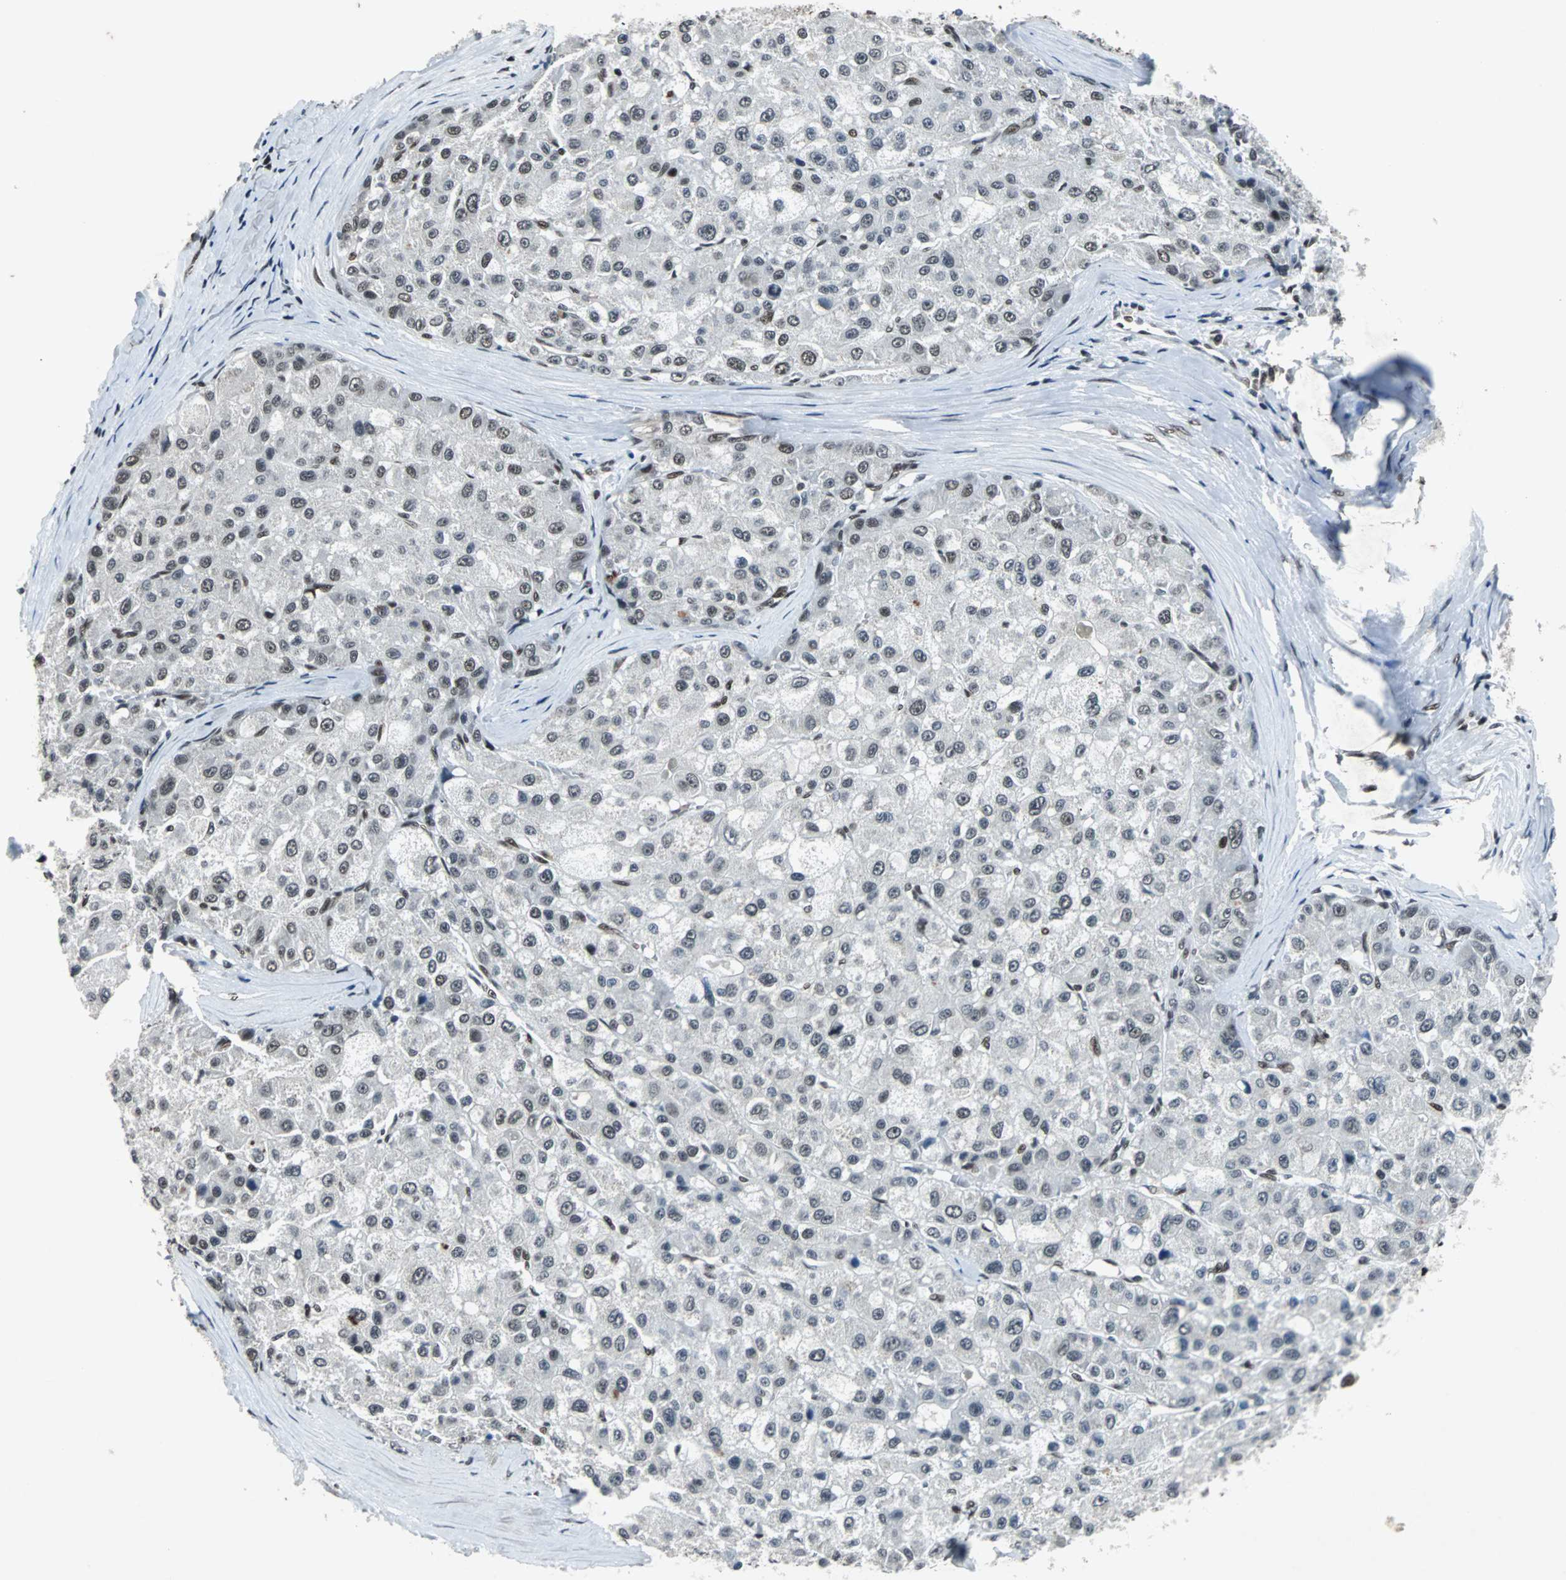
{"staining": {"intensity": "moderate", "quantity": "25%-75%", "location": "nuclear"}, "tissue": "liver cancer", "cell_type": "Tumor cells", "image_type": "cancer", "snomed": [{"axis": "morphology", "description": "Carcinoma, Hepatocellular, NOS"}, {"axis": "topography", "description": "Liver"}], "caption": "Hepatocellular carcinoma (liver) was stained to show a protein in brown. There is medium levels of moderate nuclear expression in approximately 25%-75% of tumor cells. (brown staining indicates protein expression, while blue staining denotes nuclei).", "gene": "GATAD2A", "patient": {"sex": "male", "age": 80}}